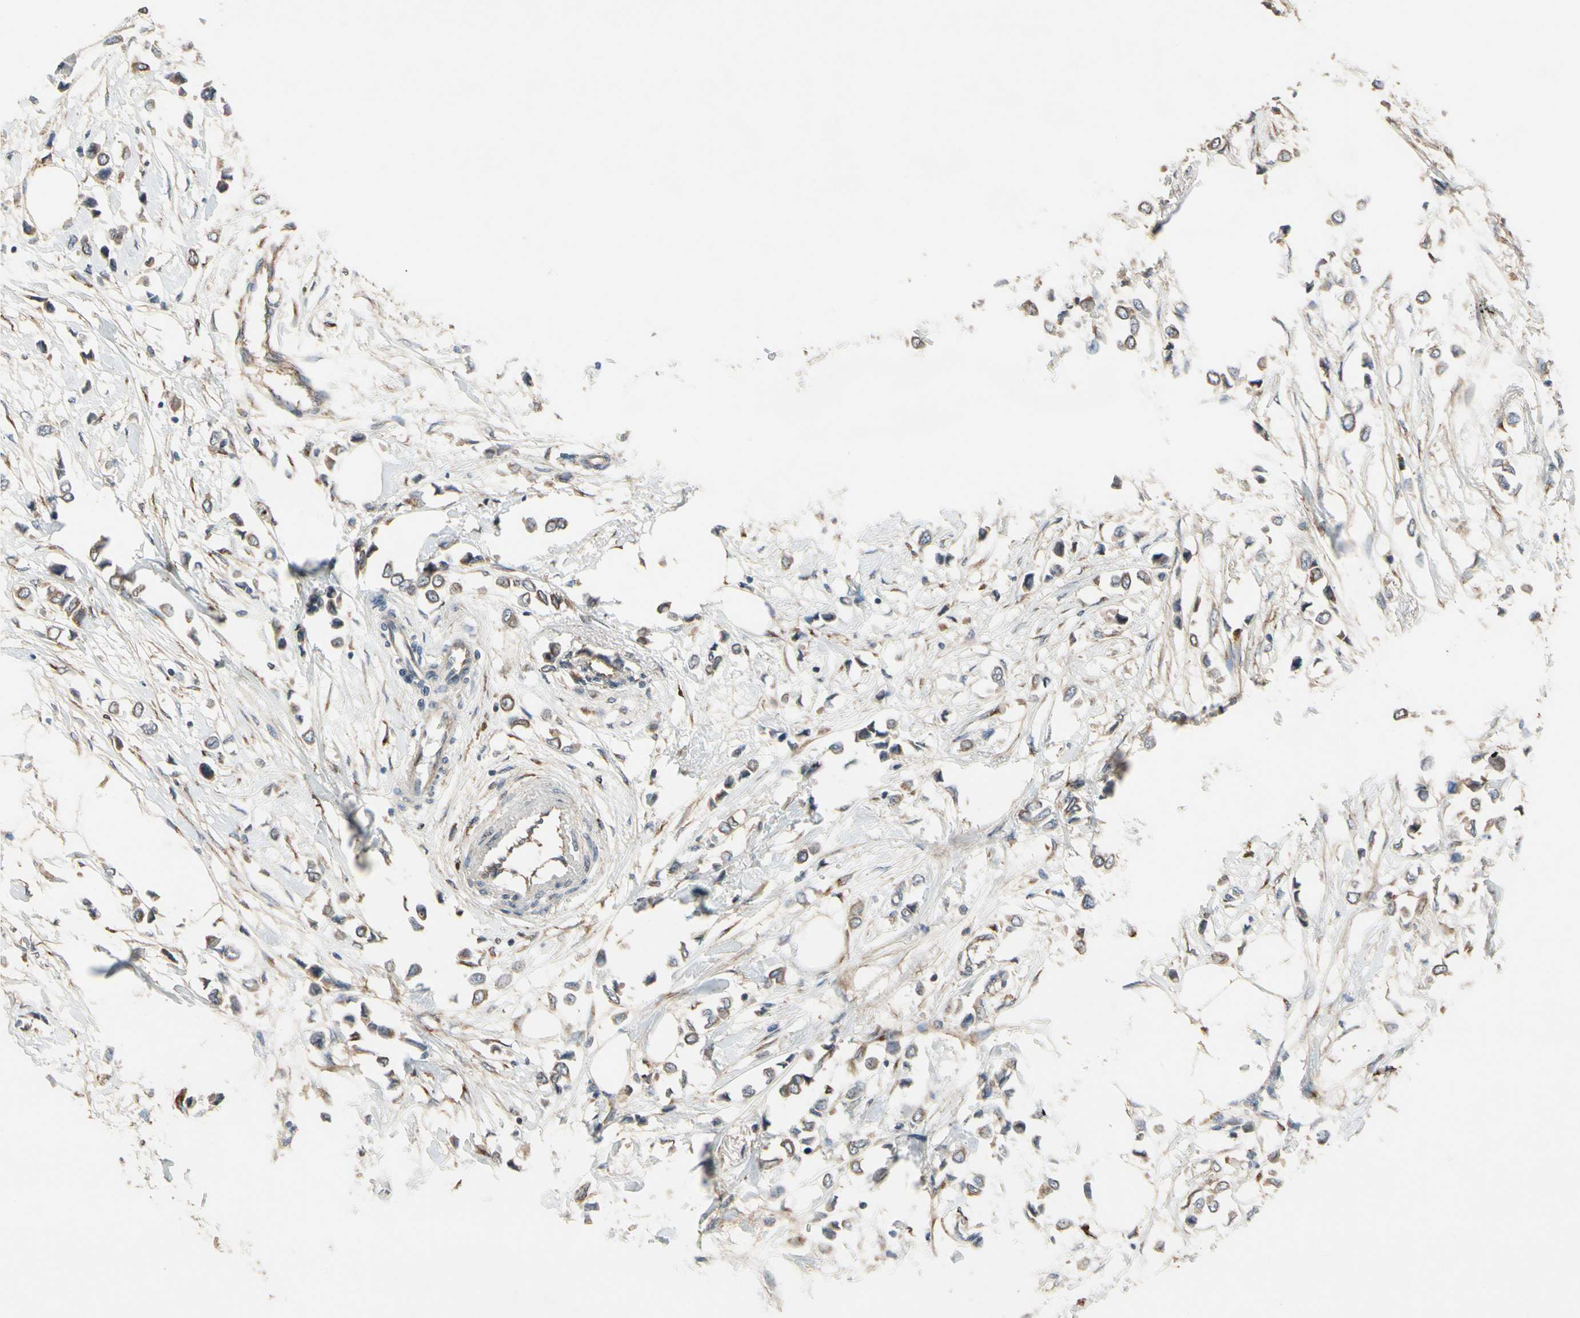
{"staining": {"intensity": "moderate", "quantity": "25%-75%", "location": "cytoplasmic/membranous"}, "tissue": "breast cancer", "cell_type": "Tumor cells", "image_type": "cancer", "snomed": [{"axis": "morphology", "description": "Lobular carcinoma"}, {"axis": "topography", "description": "Breast"}], "caption": "Human breast lobular carcinoma stained with a protein marker shows moderate staining in tumor cells.", "gene": "CGREF1", "patient": {"sex": "female", "age": 51}}